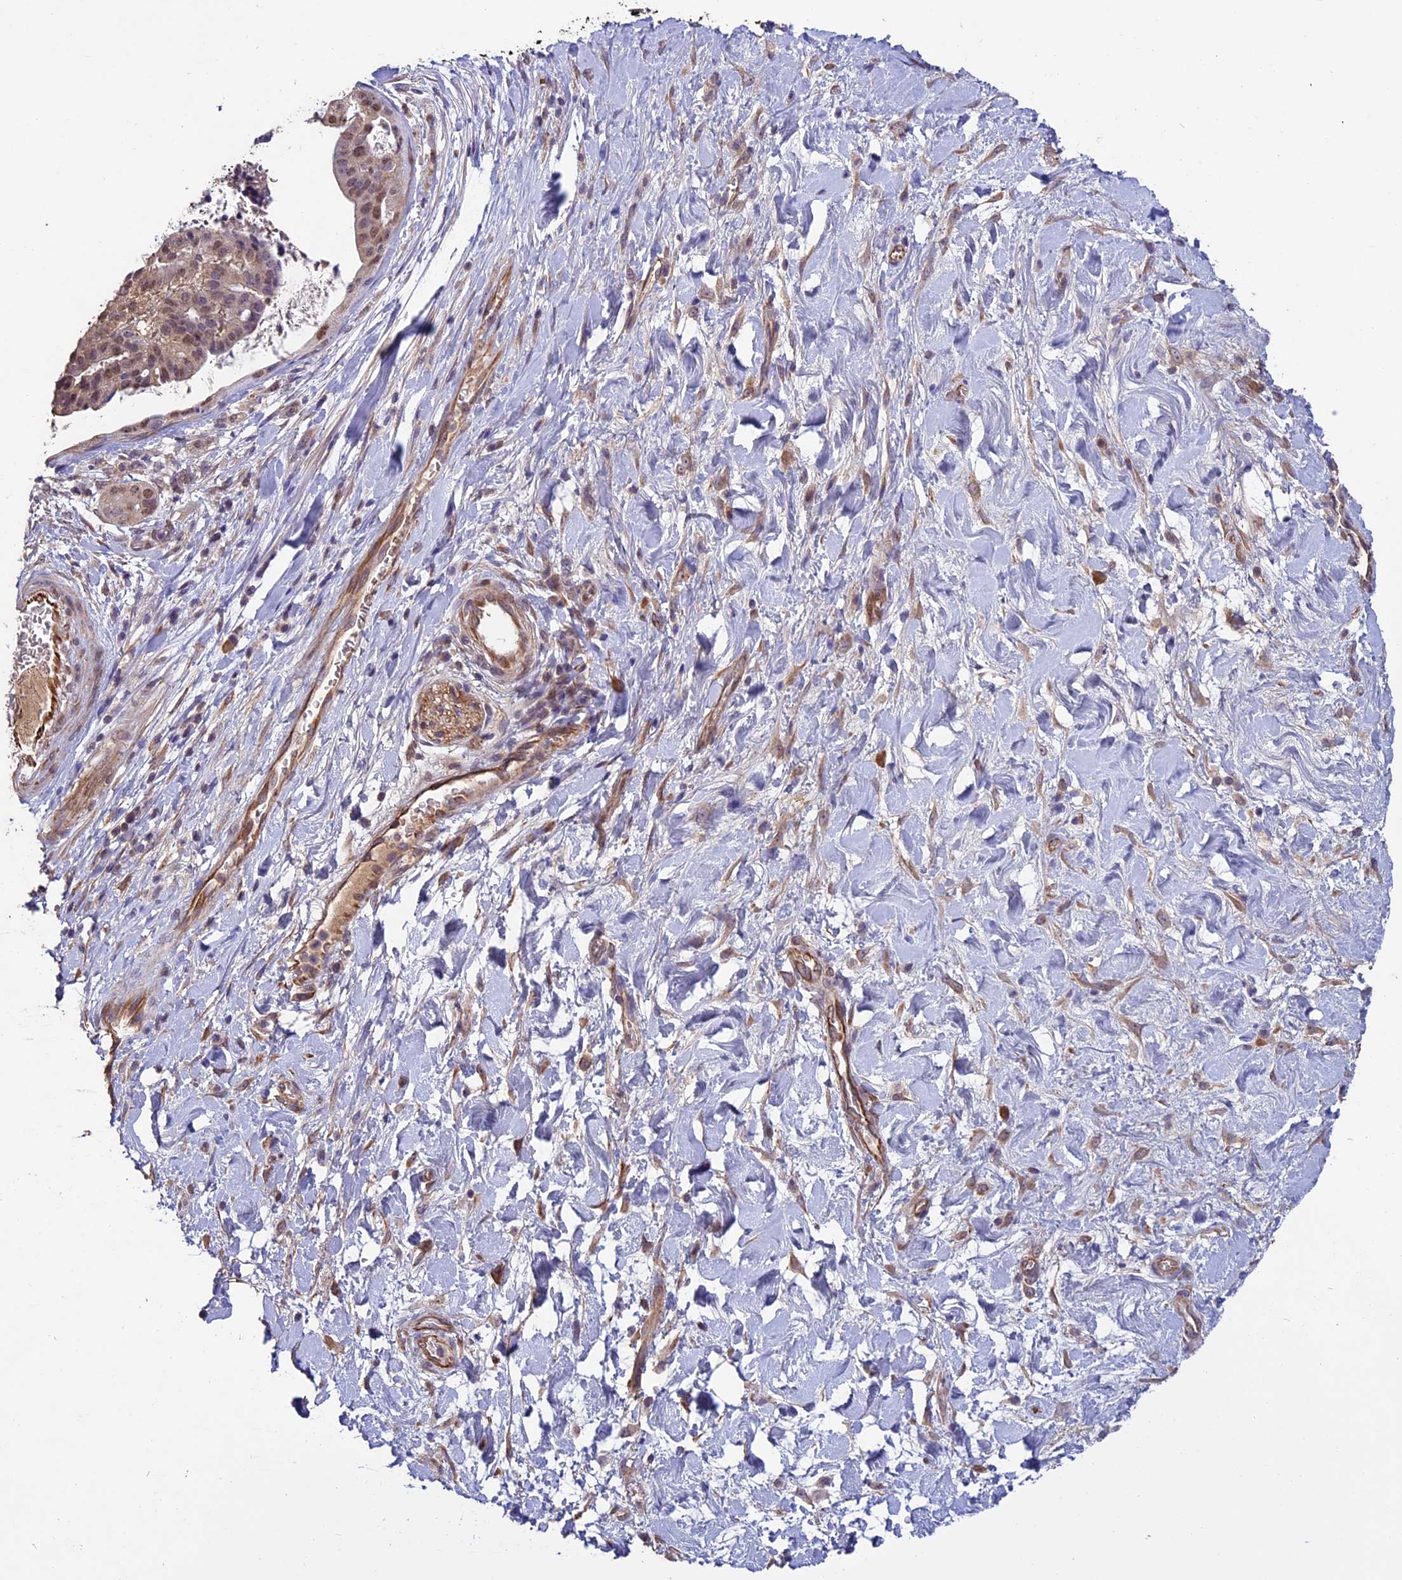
{"staining": {"intensity": "weak", "quantity": ">75%", "location": "nuclear"}, "tissue": "stomach cancer", "cell_type": "Tumor cells", "image_type": "cancer", "snomed": [{"axis": "morphology", "description": "Adenocarcinoma, NOS"}, {"axis": "topography", "description": "Stomach"}], "caption": "IHC of human adenocarcinoma (stomach) reveals low levels of weak nuclear positivity in approximately >75% of tumor cells.", "gene": "C3orf70", "patient": {"sex": "male", "age": 48}}